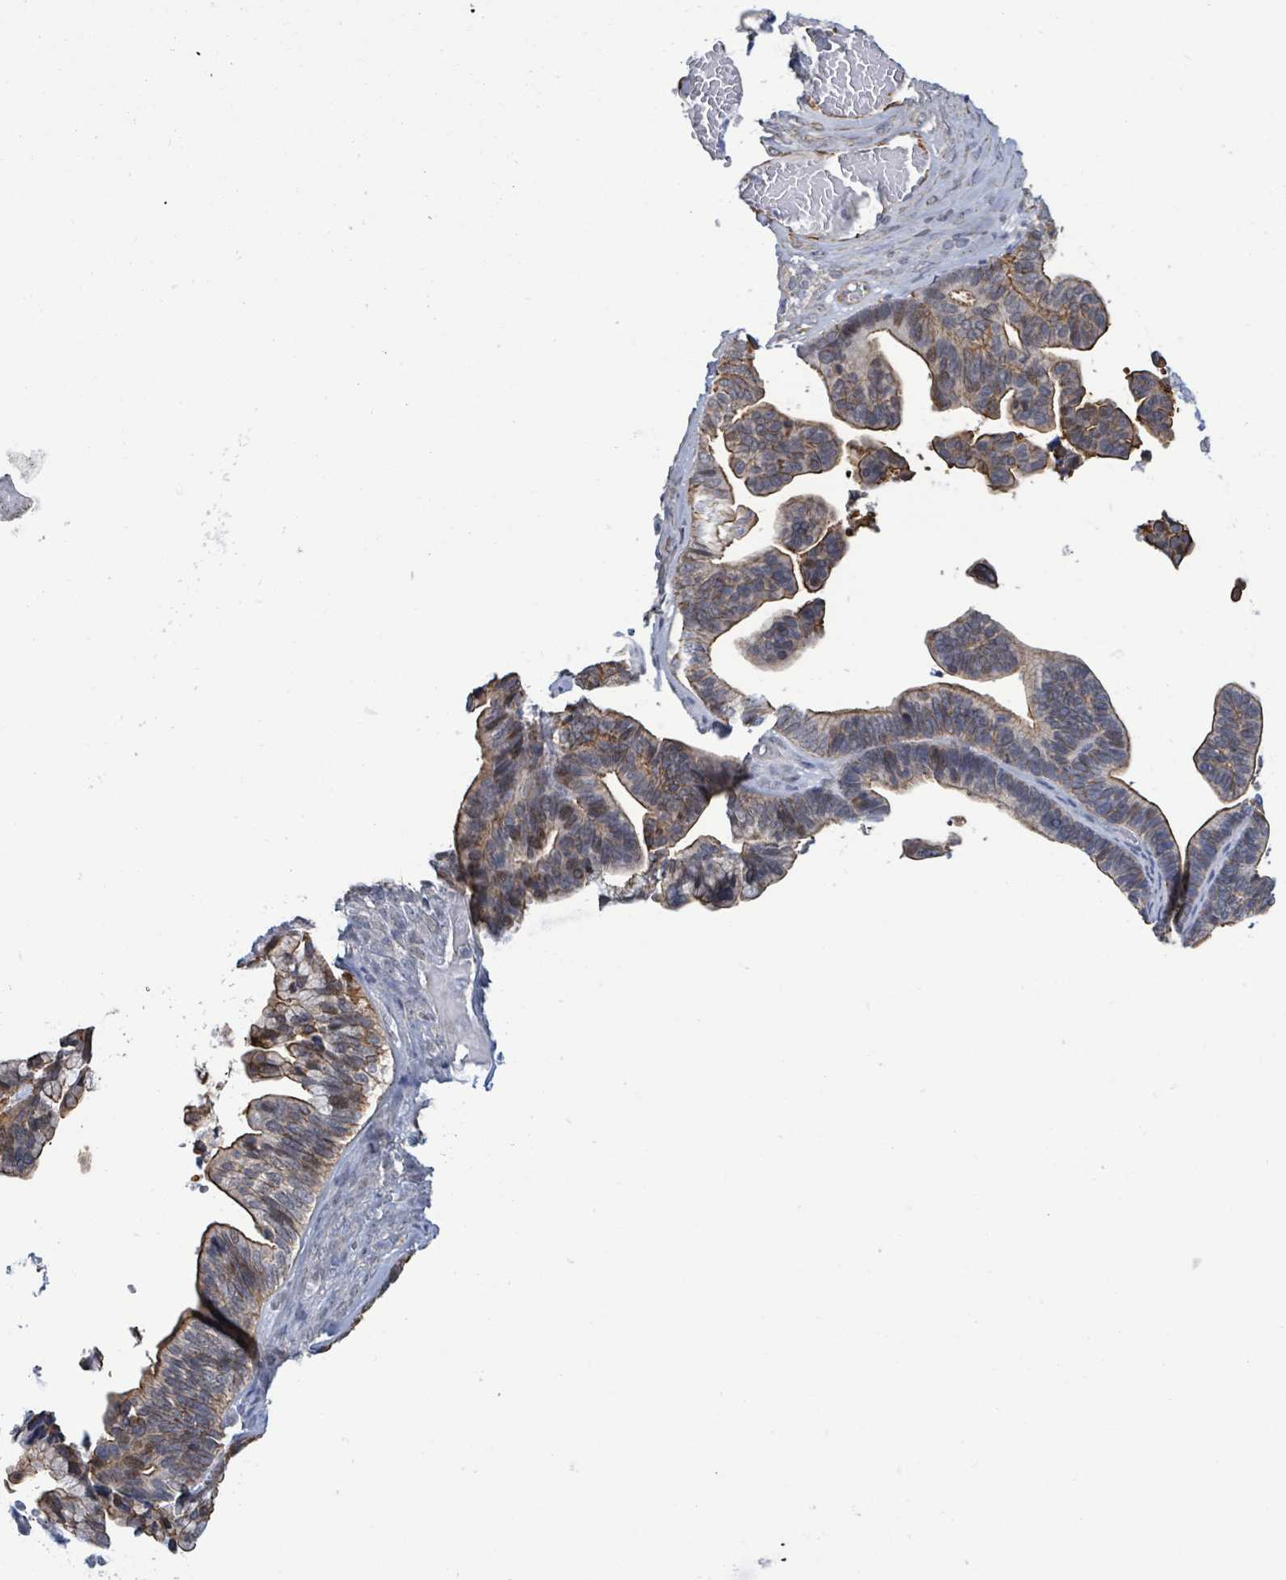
{"staining": {"intensity": "moderate", "quantity": "25%-75%", "location": "cytoplasmic/membranous"}, "tissue": "ovarian cancer", "cell_type": "Tumor cells", "image_type": "cancer", "snomed": [{"axis": "morphology", "description": "Cystadenocarcinoma, serous, NOS"}, {"axis": "topography", "description": "Ovary"}], "caption": "Protein positivity by immunohistochemistry demonstrates moderate cytoplasmic/membranous expression in about 25%-75% of tumor cells in ovarian serous cystadenocarcinoma. (DAB IHC, brown staining for protein, blue staining for nuclei).", "gene": "DMRTC1B", "patient": {"sex": "female", "age": 56}}